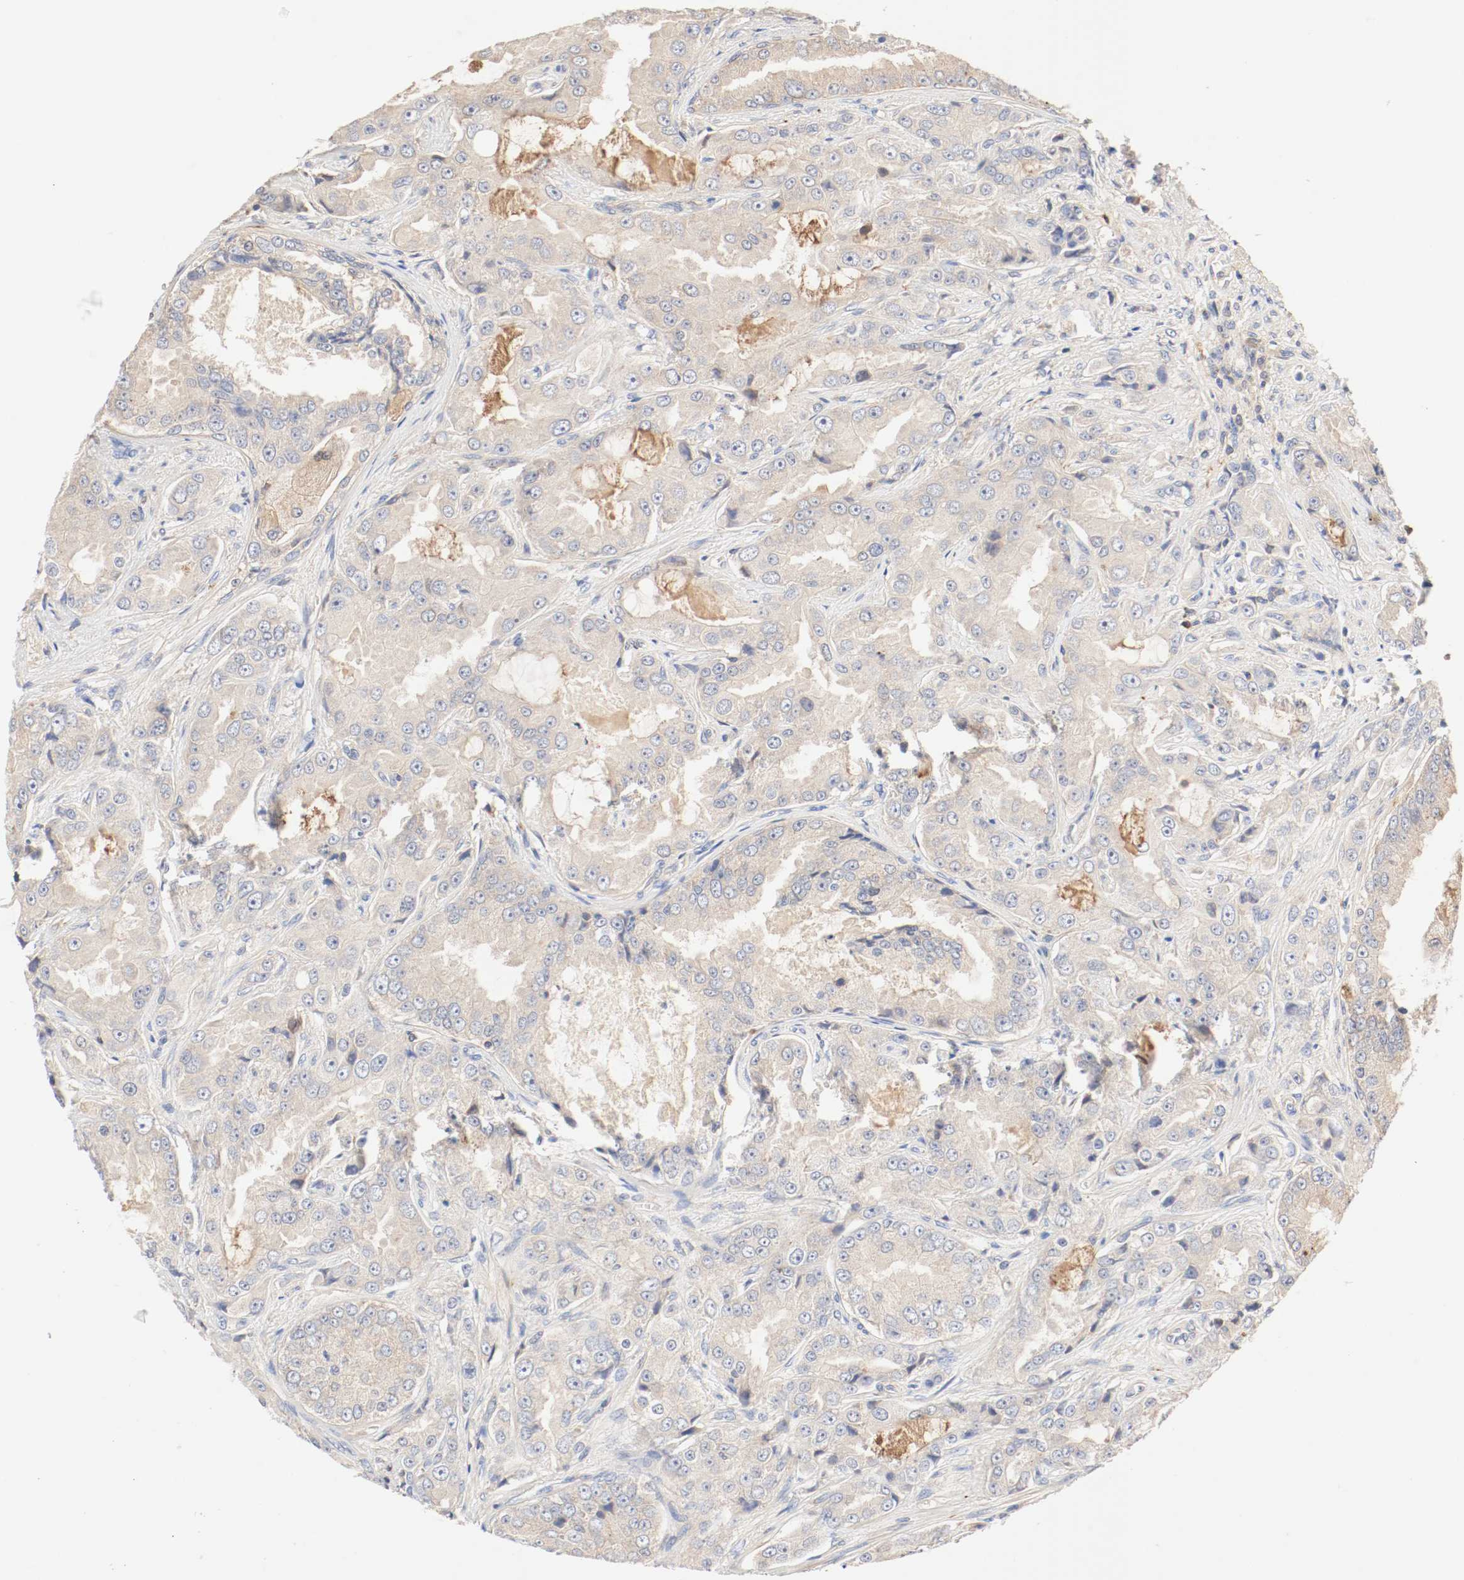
{"staining": {"intensity": "moderate", "quantity": ">75%", "location": "cytoplasmic/membranous"}, "tissue": "prostate cancer", "cell_type": "Tumor cells", "image_type": "cancer", "snomed": [{"axis": "morphology", "description": "Adenocarcinoma, High grade"}, {"axis": "topography", "description": "Prostate"}], "caption": "Immunohistochemical staining of high-grade adenocarcinoma (prostate) exhibits moderate cytoplasmic/membranous protein positivity in about >75% of tumor cells. (DAB IHC with brightfield microscopy, high magnification).", "gene": "GIT1", "patient": {"sex": "male", "age": 73}}